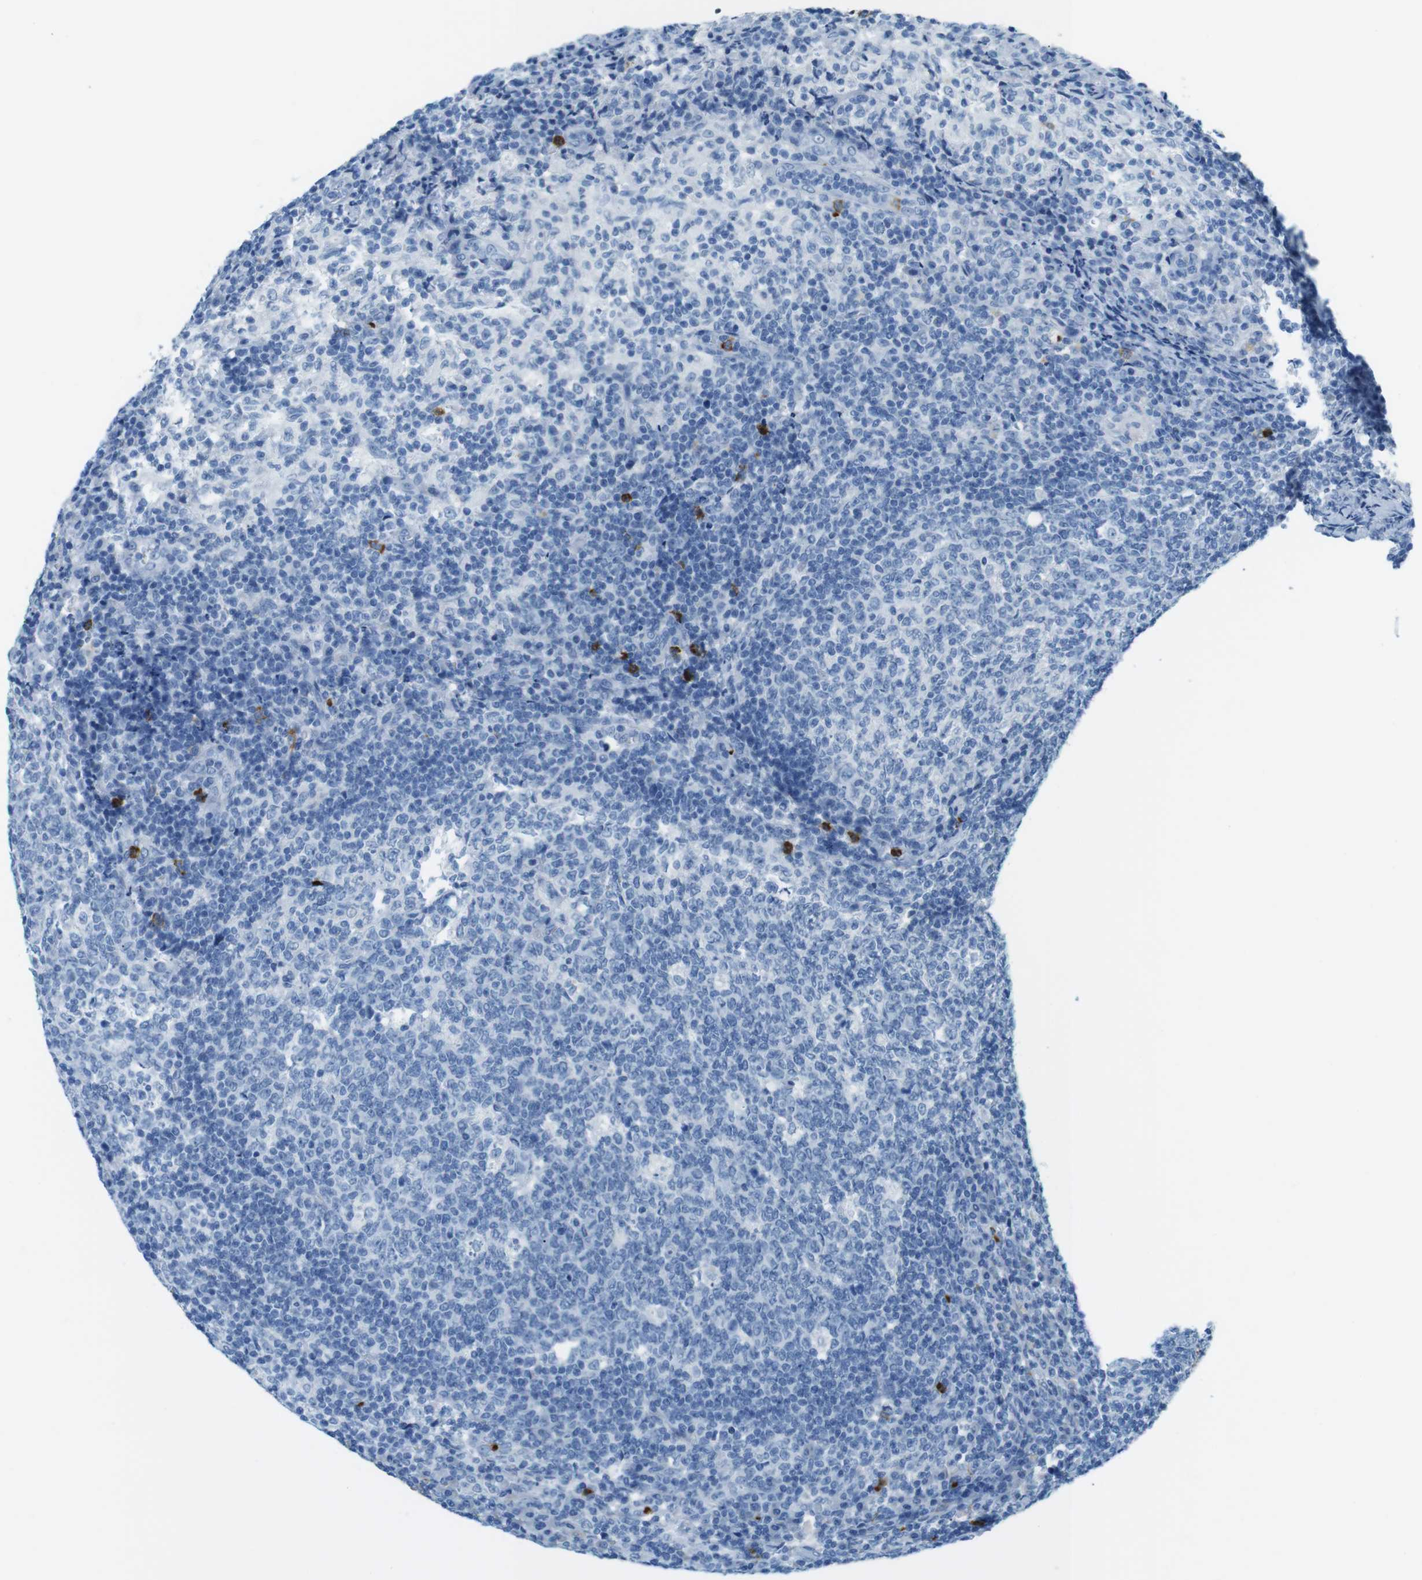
{"staining": {"intensity": "negative", "quantity": "none", "location": "none"}, "tissue": "lymph node", "cell_type": "Germinal center cells", "image_type": "normal", "snomed": [{"axis": "morphology", "description": "Normal tissue, NOS"}, {"axis": "morphology", "description": "Inflammation, NOS"}, {"axis": "topography", "description": "Lymph node"}], "caption": "The photomicrograph displays no staining of germinal center cells in benign lymph node. Brightfield microscopy of immunohistochemistry stained with DAB (3,3'-diaminobenzidine) (brown) and hematoxylin (blue), captured at high magnification.", "gene": "MCEMP1", "patient": {"sex": "male", "age": 55}}